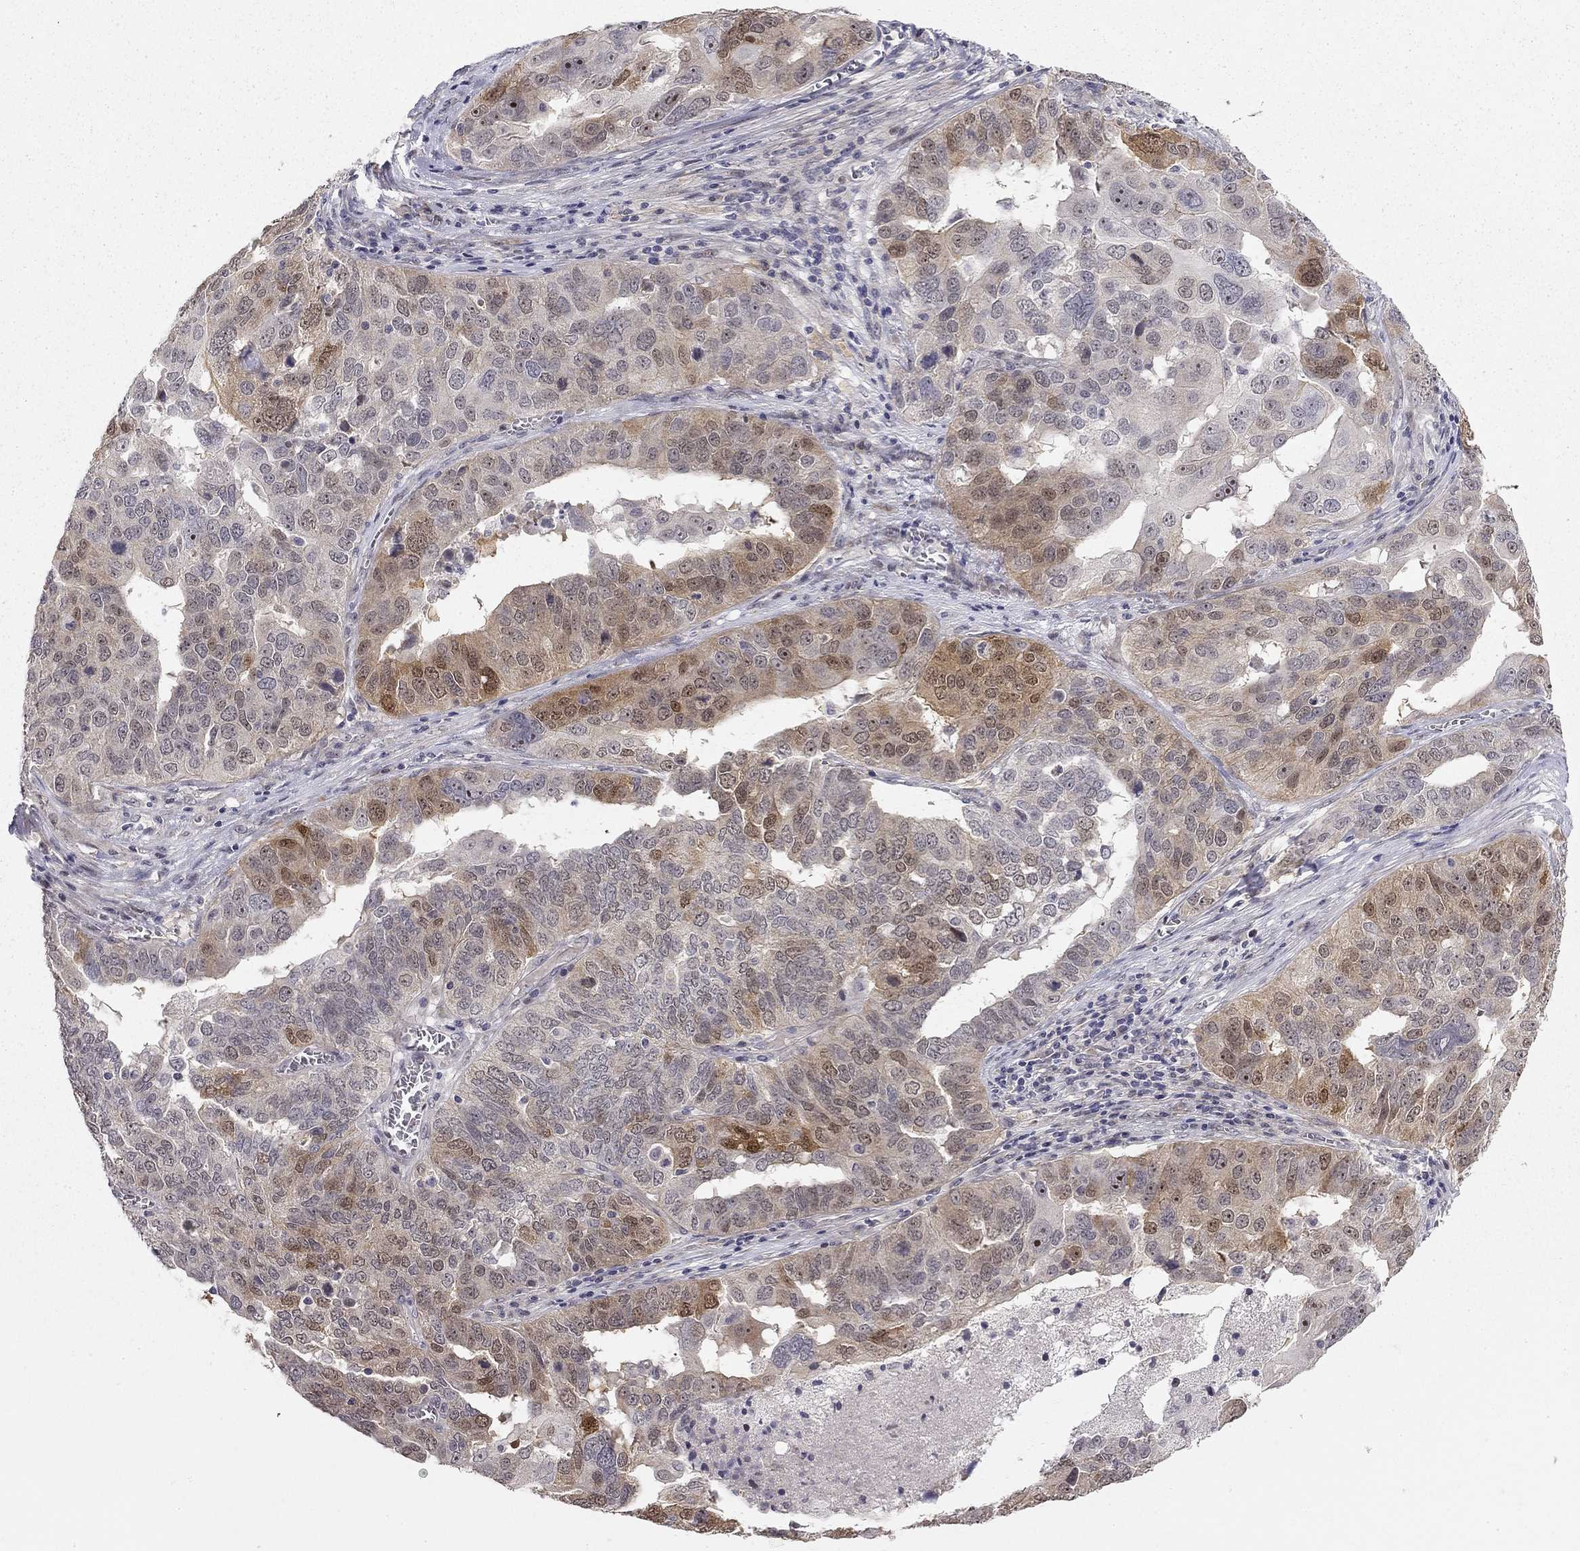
{"staining": {"intensity": "moderate", "quantity": "<25%", "location": "cytoplasmic/membranous,nuclear"}, "tissue": "ovarian cancer", "cell_type": "Tumor cells", "image_type": "cancer", "snomed": [{"axis": "morphology", "description": "Carcinoma, endometroid"}, {"axis": "topography", "description": "Soft tissue"}, {"axis": "topography", "description": "Ovary"}], "caption": "Immunohistochemical staining of human ovarian endometroid carcinoma demonstrates low levels of moderate cytoplasmic/membranous and nuclear positivity in approximately <25% of tumor cells.", "gene": "STXBP6", "patient": {"sex": "female", "age": 52}}